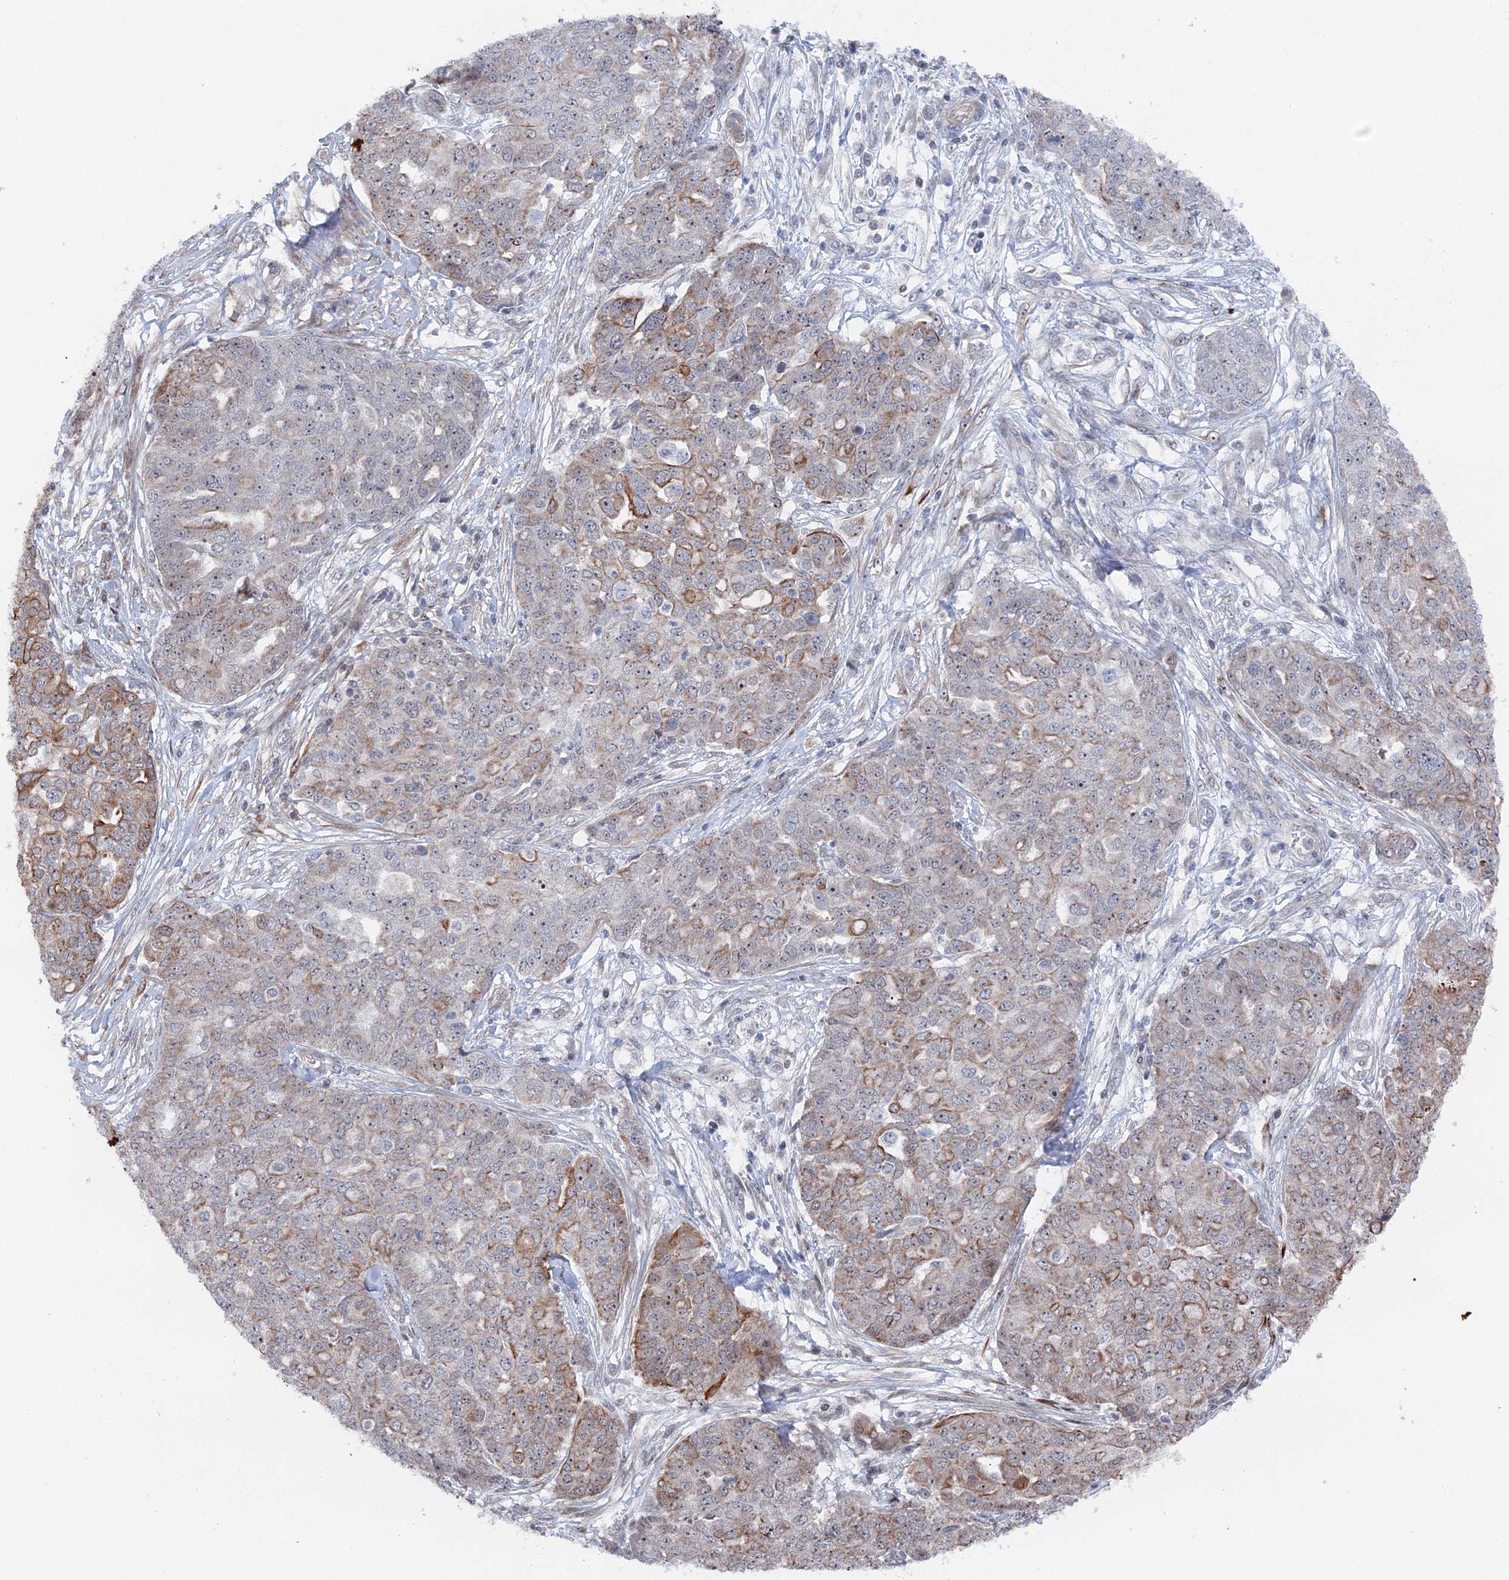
{"staining": {"intensity": "moderate", "quantity": "<25%", "location": "cytoplasmic/membranous"}, "tissue": "ovarian cancer", "cell_type": "Tumor cells", "image_type": "cancer", "snomed": [{"axis": "morphology", "description": "Cystadenocarcinoma, serous, NOS"}, {"axis": "topography", "description": "Soft tissue"}, {"axis": "topography", "description": "Ovary"}], "caption": "IHC (DAB (3,3'-diaminobenzidine)) staining of human serous cystadenocarcinoma (ovarian) displays moderate cytoplasmic/membranous protein staining in approximately <25% of tumor cells.", "gene": "IL7", "patient": {"sex": "female", "age": 57}}